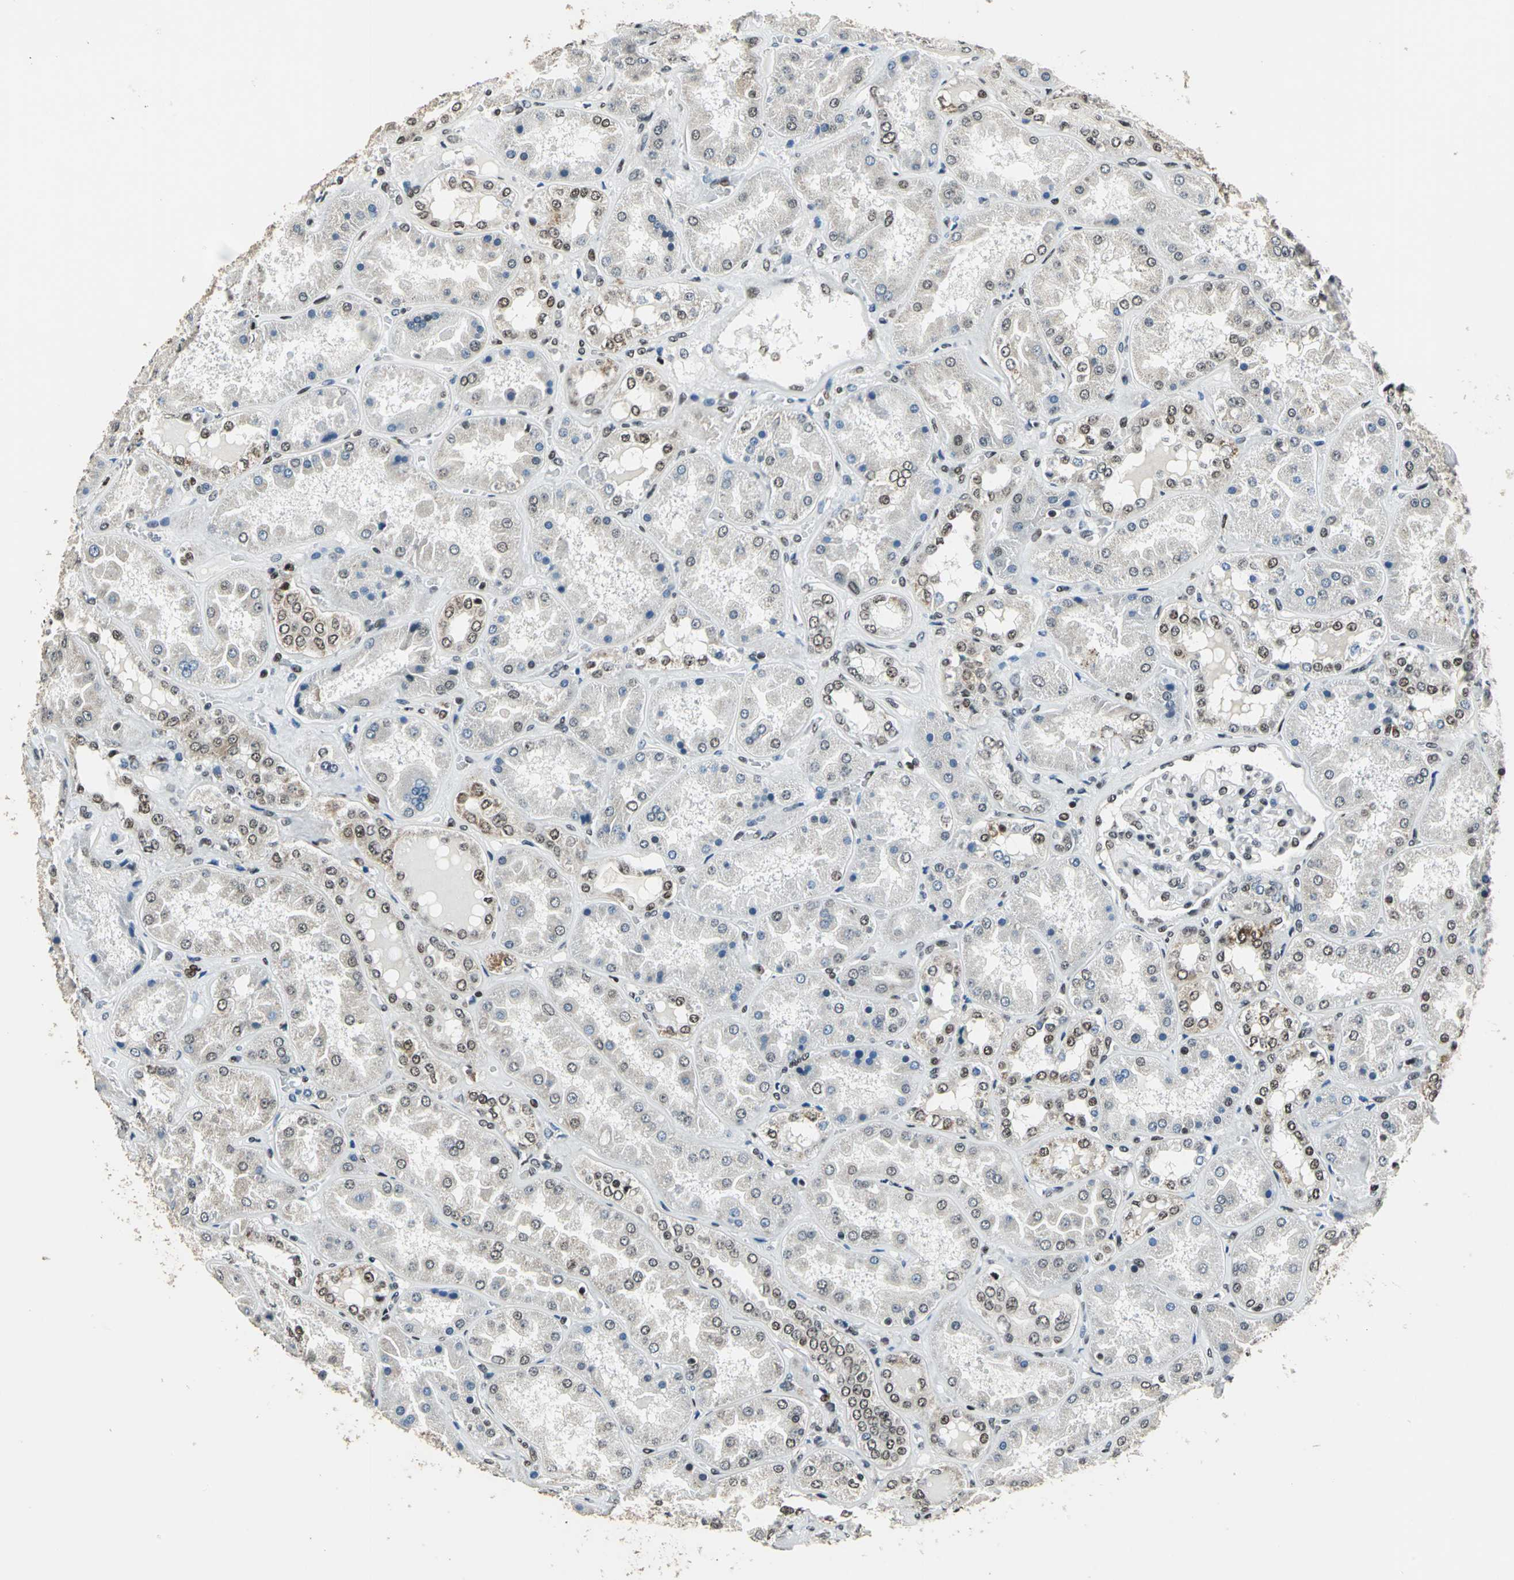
{"staining": {"intensity": "weak", "quantity": "25%-75%", "location": "nuclear"}, "tissue": "kidney", "cell_type": "Cells in glomeruli", "image_type": "normal", "snomed": [{"axis": "morphology", "description": "Normal tissue, NOS"}, {"axis": "topography", "description": "Kidney"}], "caption": "Kidney stained with DAB (3,3'-diaminobenzidine) immunohistochemistry (IHC) displays low levels of weak nuclear staining in about 25%-75% of cells in glomeruli.", "gene": "BCLAF1", "patient": {"sex": "female", "age": 56}}